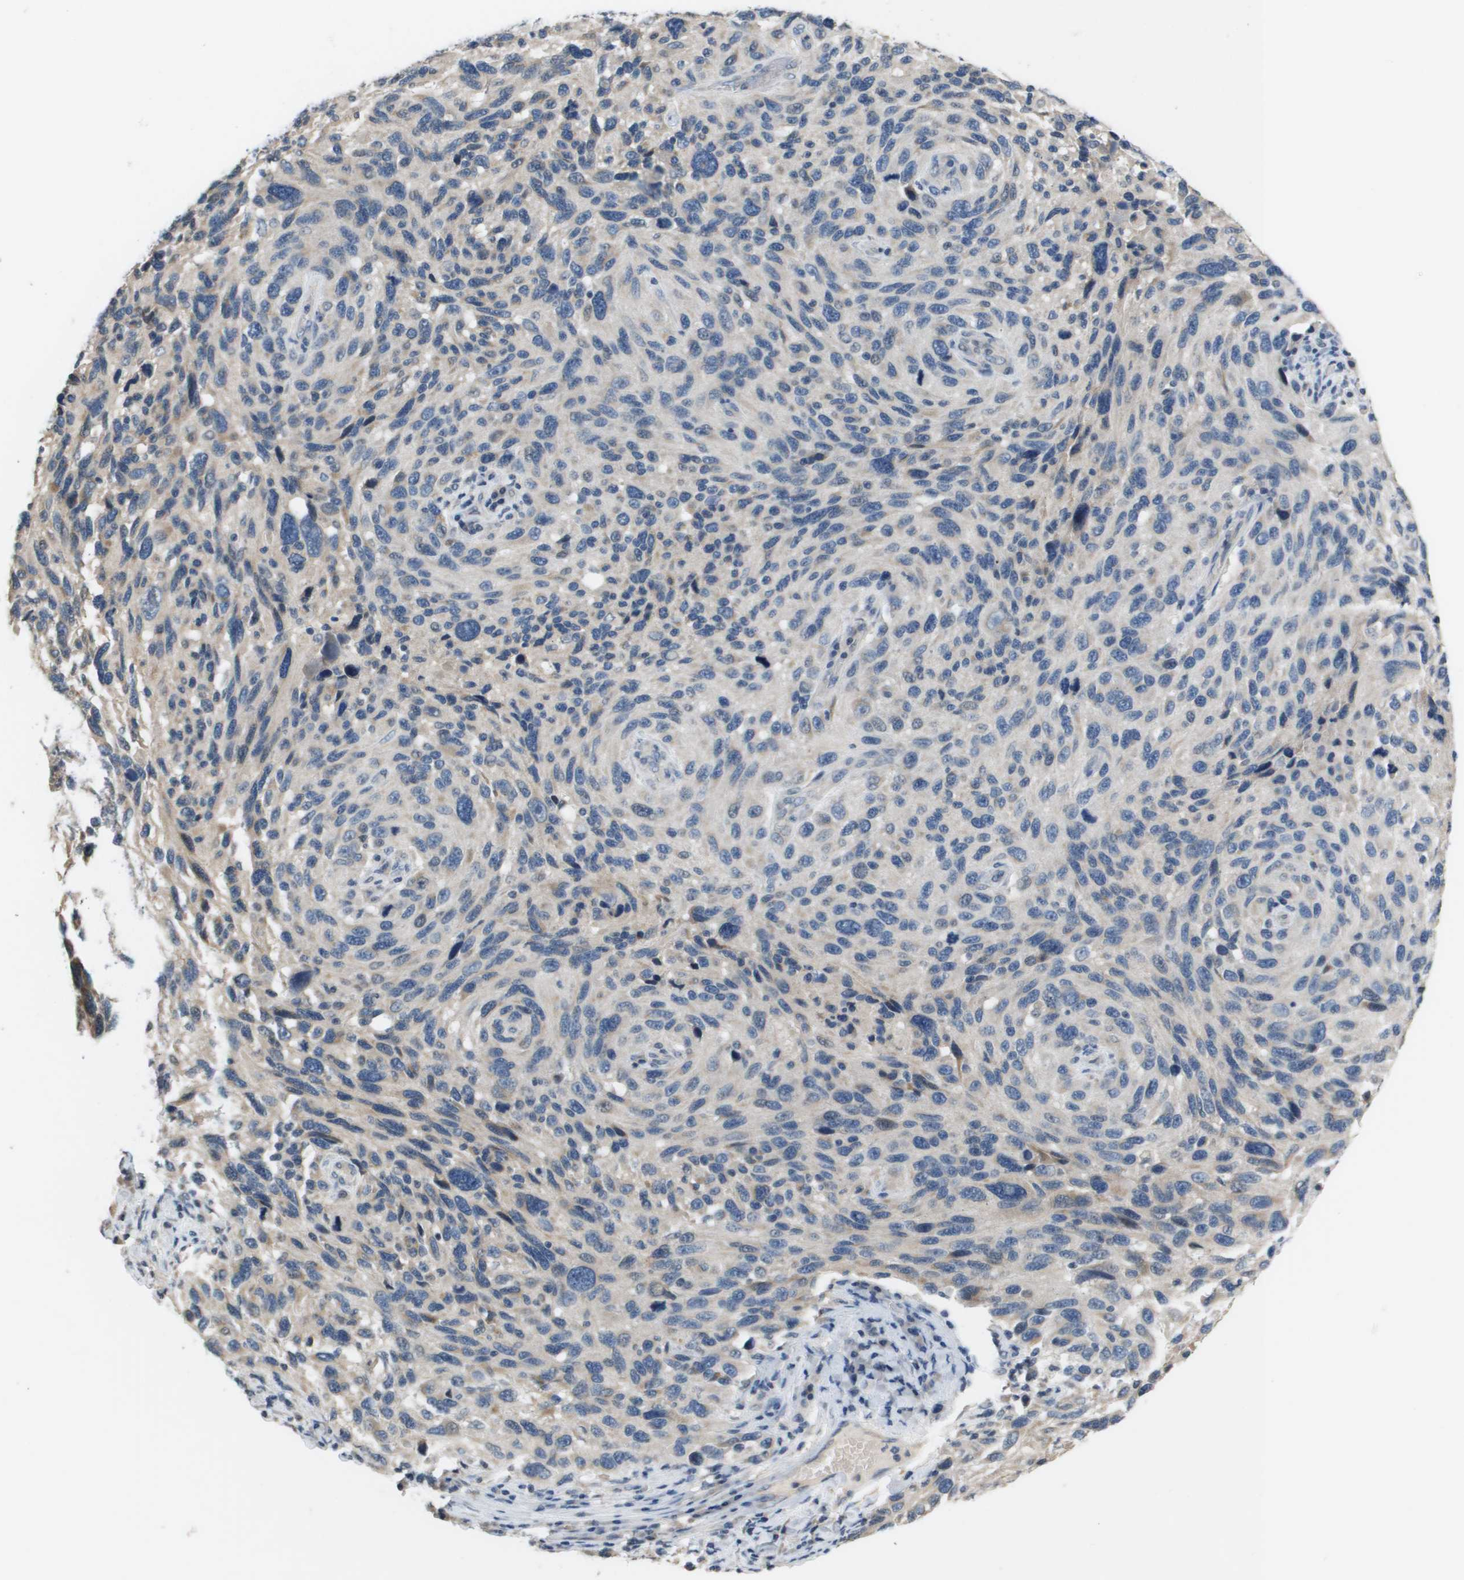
{"staining": {"intensity": "weak", "quantity": "<25%", "location": "cytoplasmic/membranous"}, "tissue": "melanoma", "cell_type": "Tumor cells", "image_type": "cancer", "snomed": [{"axis": "morphology", "description": "Malignant melanoma, NOS"}, {"axis": "topography", "description": "Skin"}], "caption": "Immunohistochemistry (IHC) of melanoma reveals no positivity in tumor cells.", "gene": "CAPN11", "patient": {"sex": "male", "age": 53}}